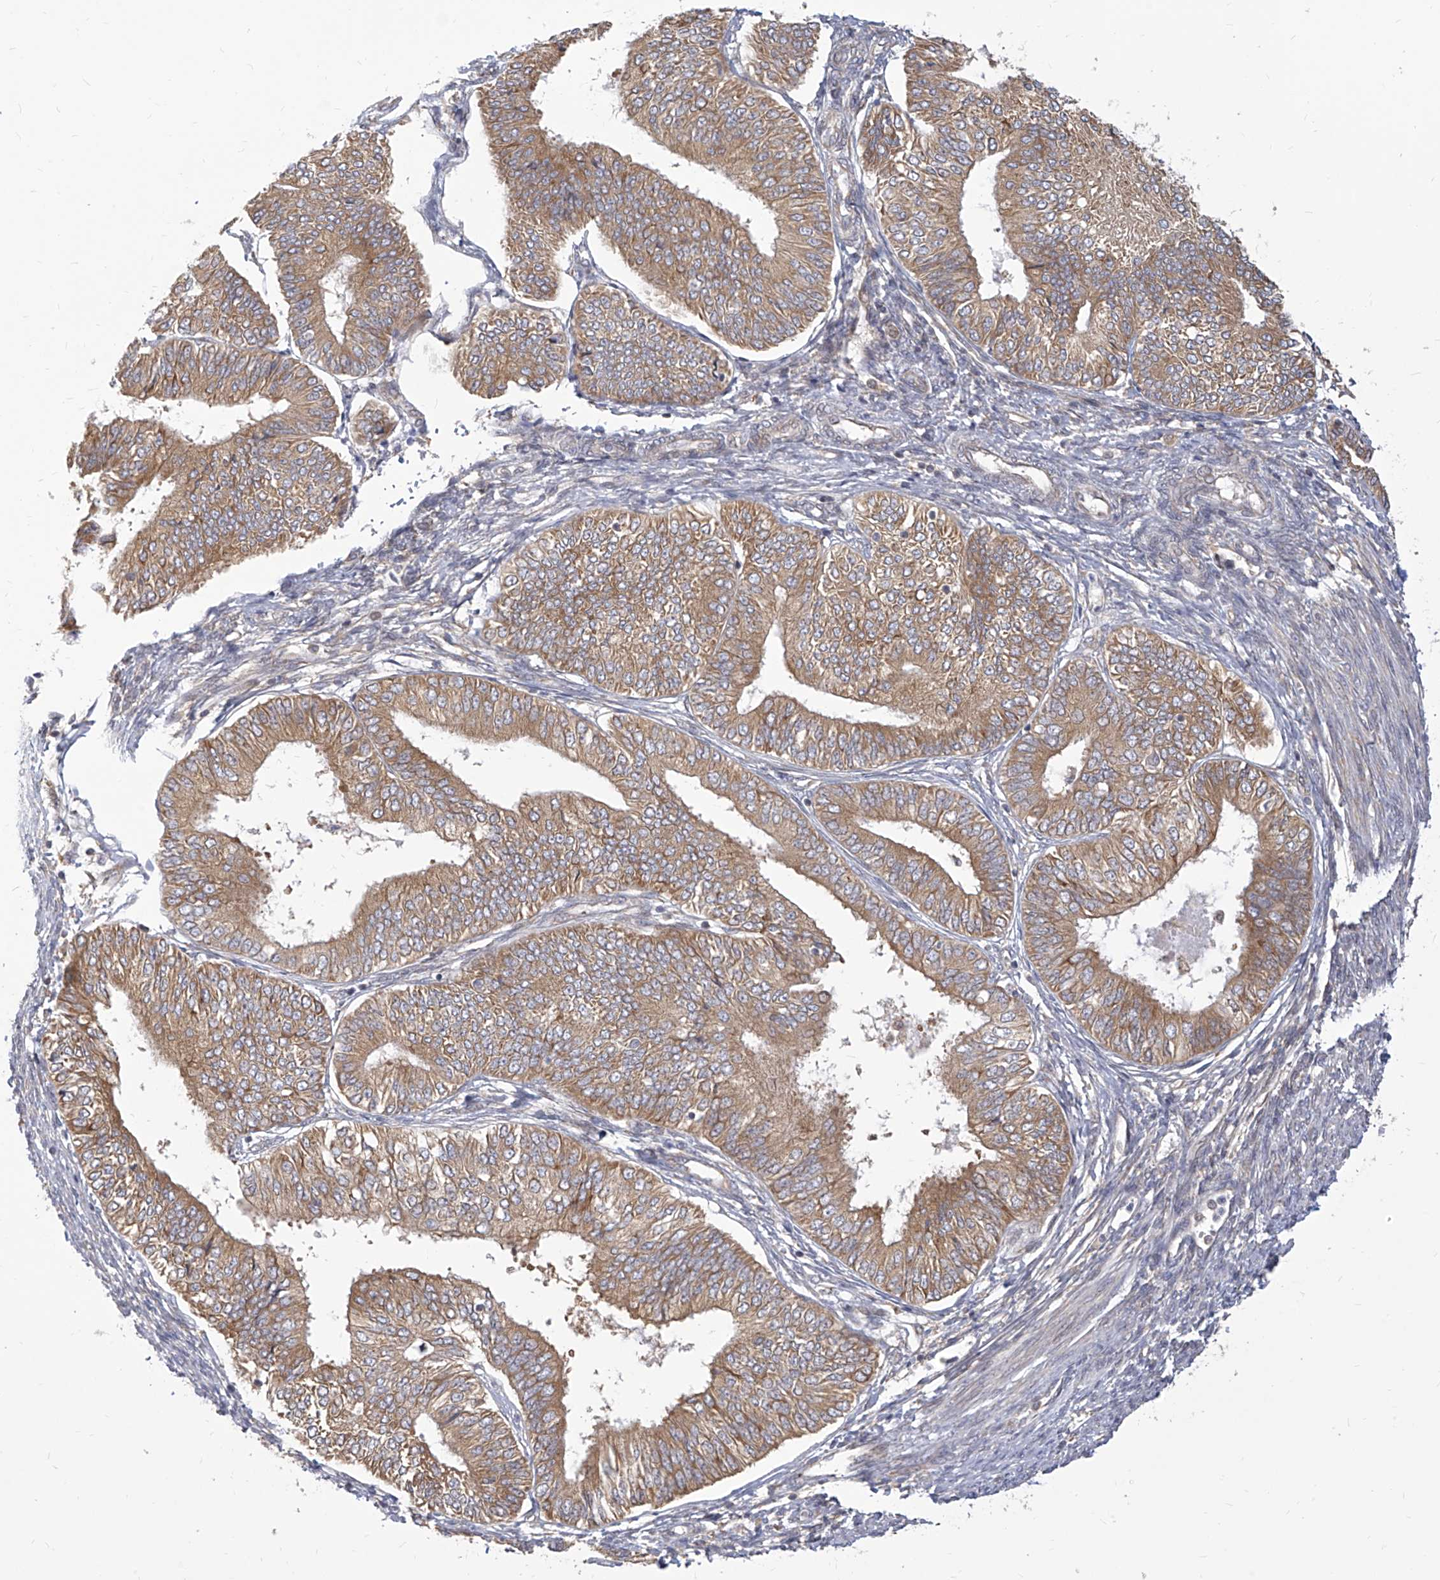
{"staining": {"intensity": "moderate", "quantity": ">75%", "location": "cytoplasmic/membranous"}, "tissue": "endometrial cancer", "cell_type": "Tumor cells", "image_type": "cancer", "snomed": [{"axis": "morphology", "description": "Adenocarcinoma, NOS"}, {"axis": "topography", "description": "Endometrium"}], "caption": "Endometrial cancer stained for a protein (brown) shows moderate cytoplasmic/membranous positive positivity in approximately >75% of tumor cells.", "gene": "FAM83B", "patient": {"sex": "female", "age": 58}}